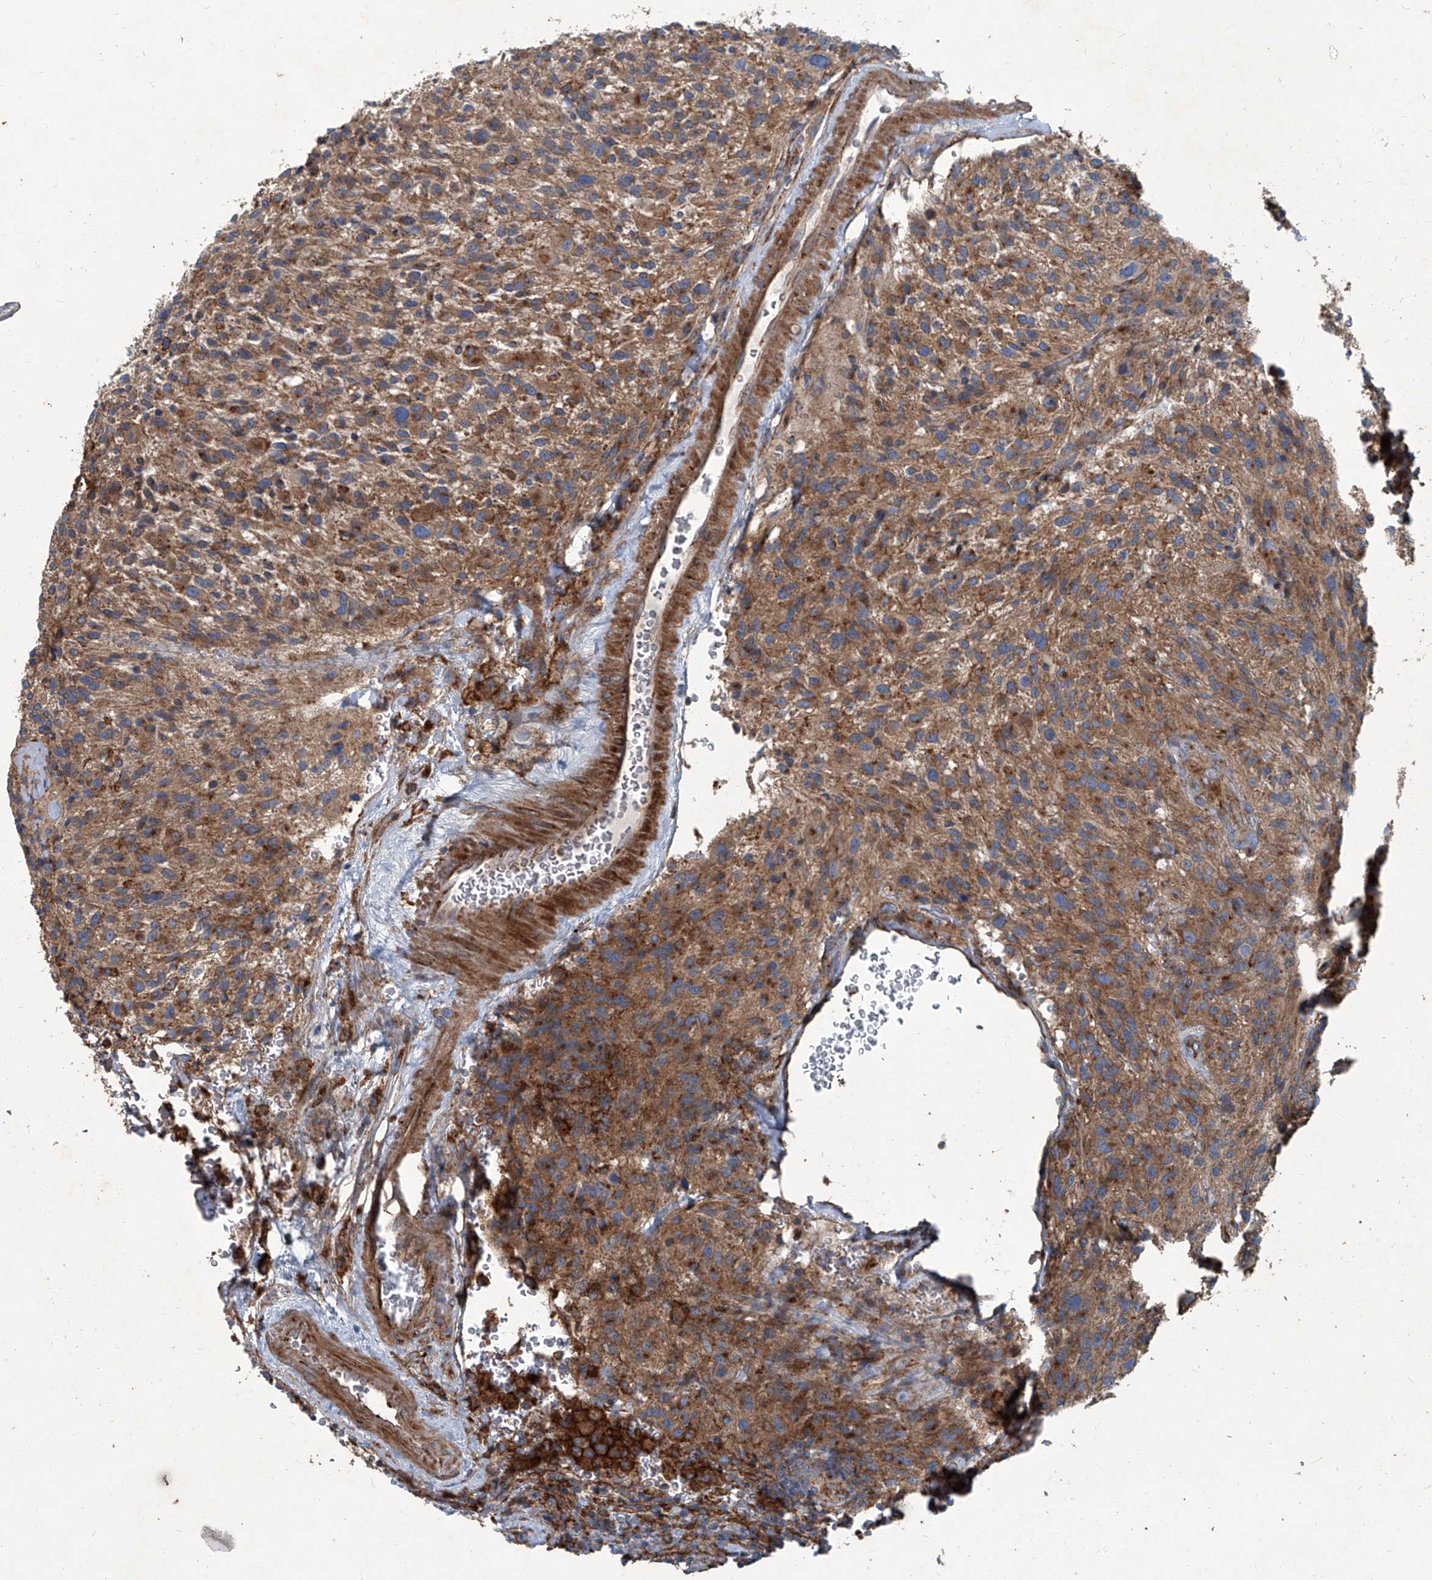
{"staining": {"intensity": "moderate", "quantity": ">75%", "location": "cytoplasmic/membranous"}, "tissue": "glioma", "cell_type": "Tumor cells", "image_type": "cancer", "snomed": [{"axis": "morphology", "description": "Glioma, malignant, High grade"}, {"axis": "topography", "description": "Brain"}], "caption": "High-grade glioma (malignant) tissue demonstrates moderate cytoplasmic/membranous staining in about >75% of tumor cells", "gene": "PIGH", "patient": {"sex": "male", "age": 47}}